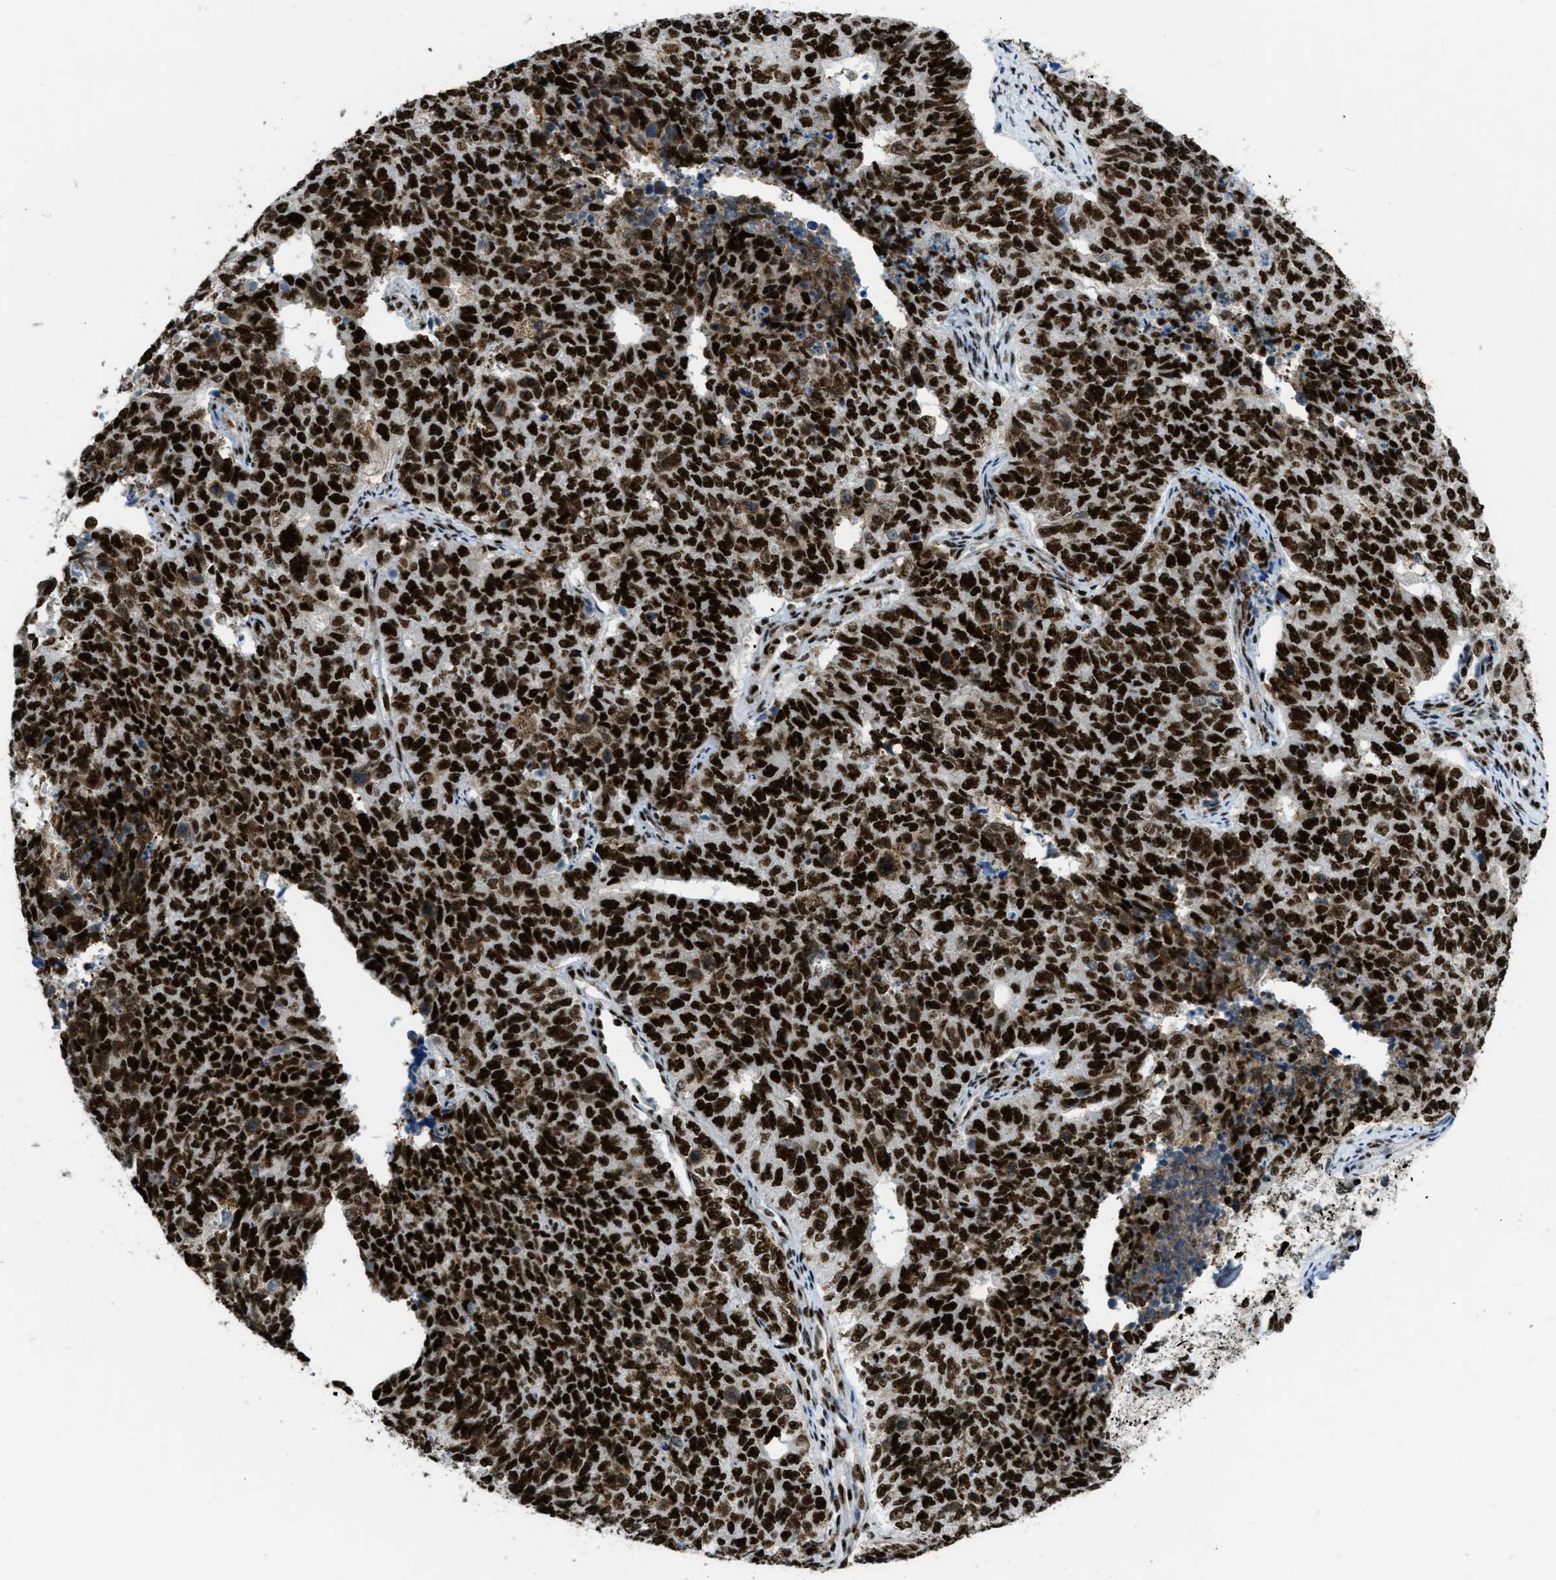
{"staining": {"intensity": "strong", "quantity": ">75%", "location": "nuclear"}, "tissue": "cervical cancer", "cell_type": "Tumor cells", "image_type": "cancer", "snomed": [{"axis": "morphology", "description": "Squamous cell carcinoma, NOS"}, {"axis": "topography", "description": "Cervix"}], "caption": "DAB immunohistochemical staining of human cervical cancer (squamous cell carcinoma) displays strong nuclear protein positivity in about >75% of tumor cells. Using DAB (3,3'-diaminobenzidine) (brown) and hematoxylin (blue) stains, captured at high magnification using brightfield microscopy.", "gene": "ZNF207", "patient": {"sex": "female", "age": 63}}